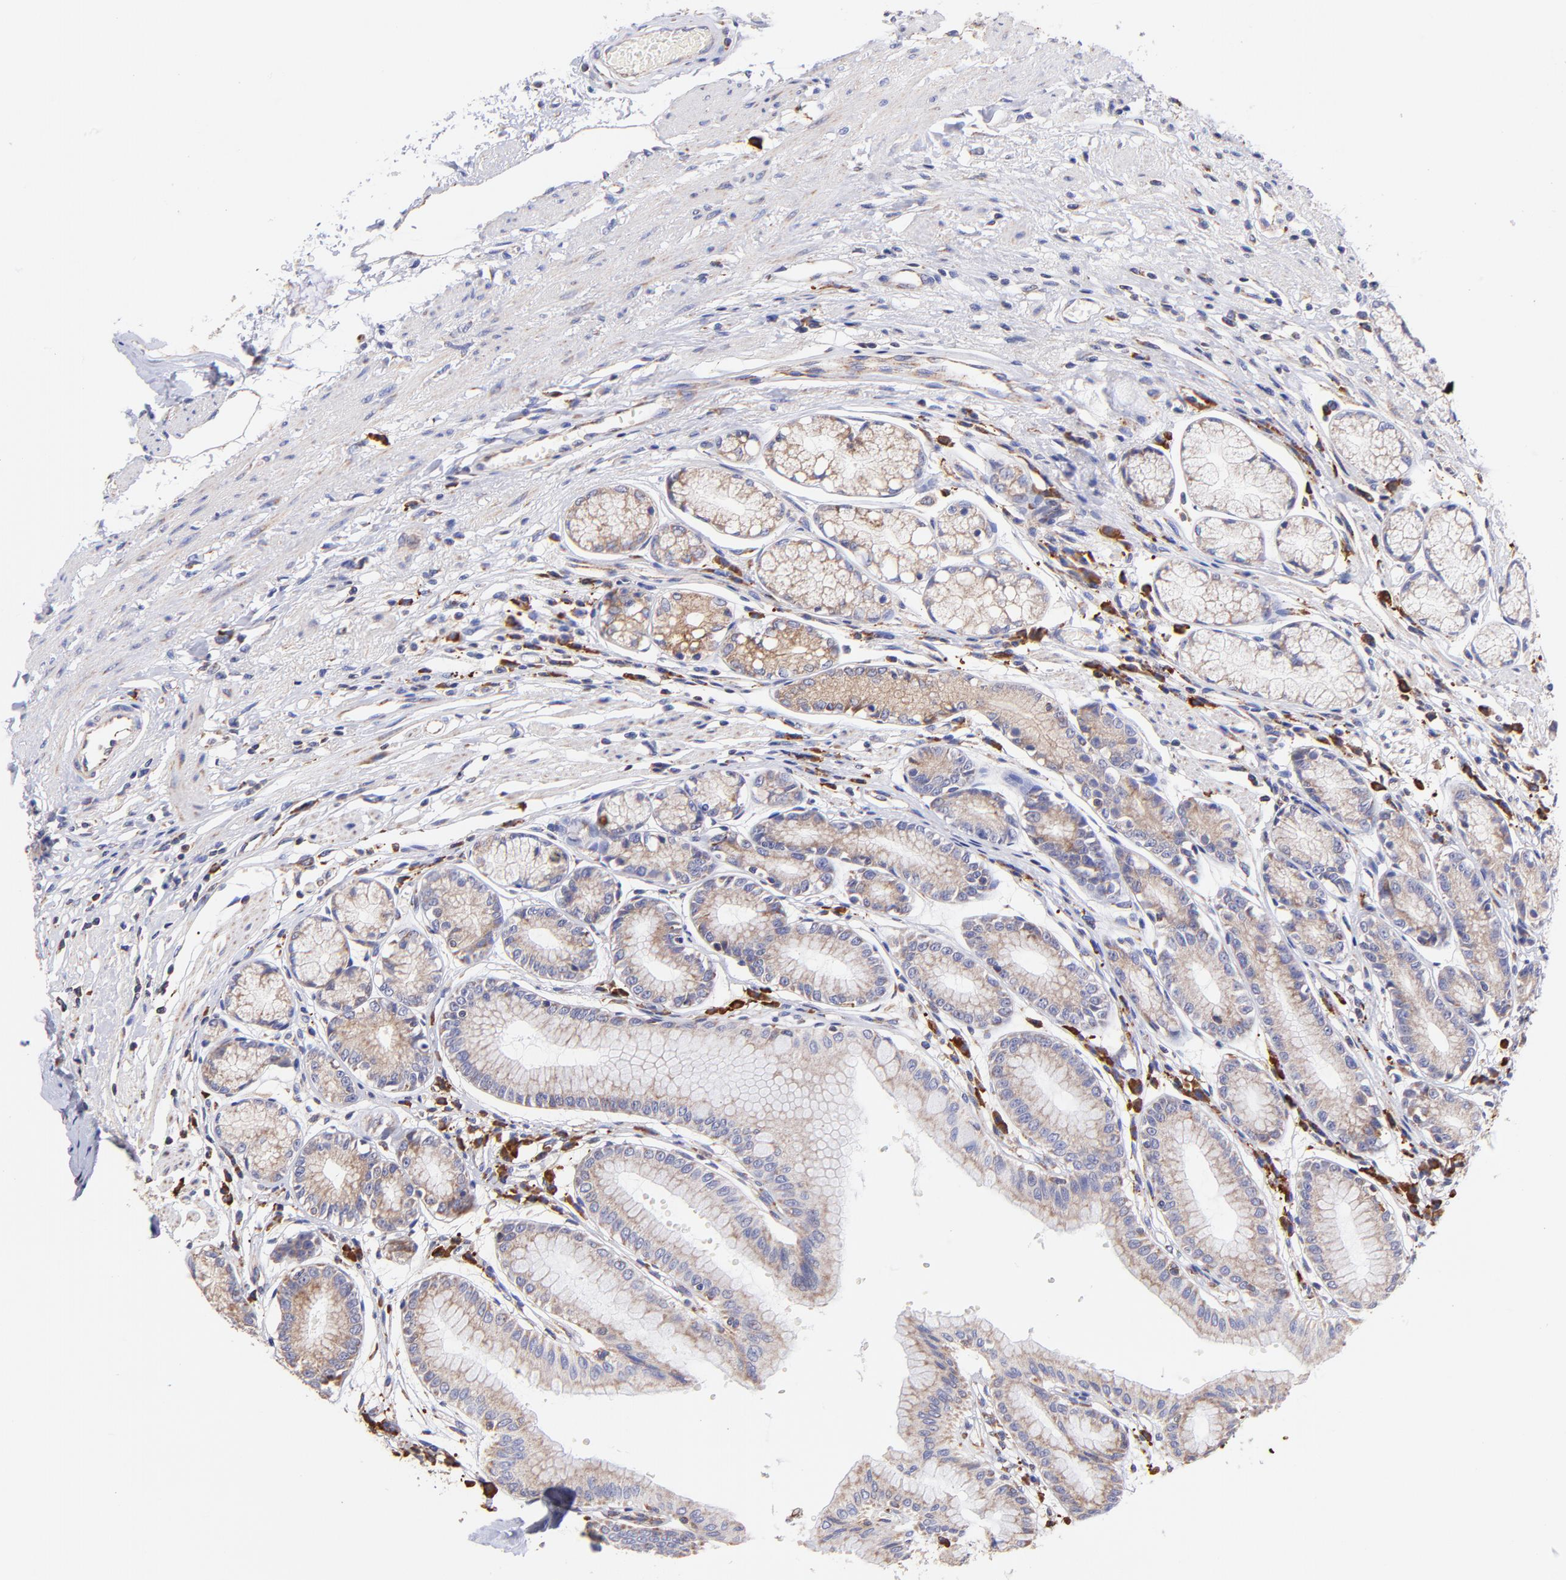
{"staining": {"intensity": "weak", "quantity": ">75%", "location": "cytoplasmic/membranous"}, "tissue": "stomach", "cell_type": "Glandular cells", "image_type": "normal", "snomed": [{"axis": "morphology", "description": "Normal tissue, NOS"}, {"axis": "morphology", "description": "Inflammation, NOS"}, {"axis": "topography", "description": "Stomach, lower"}], "caption": "The micrograph reveals a brown stain indicating the presence of a protein in the cytoplasmic/membranous of glandular cells in stomach.", "gene": "PREX1", "patient": {"sex": "male", "age": 59}}